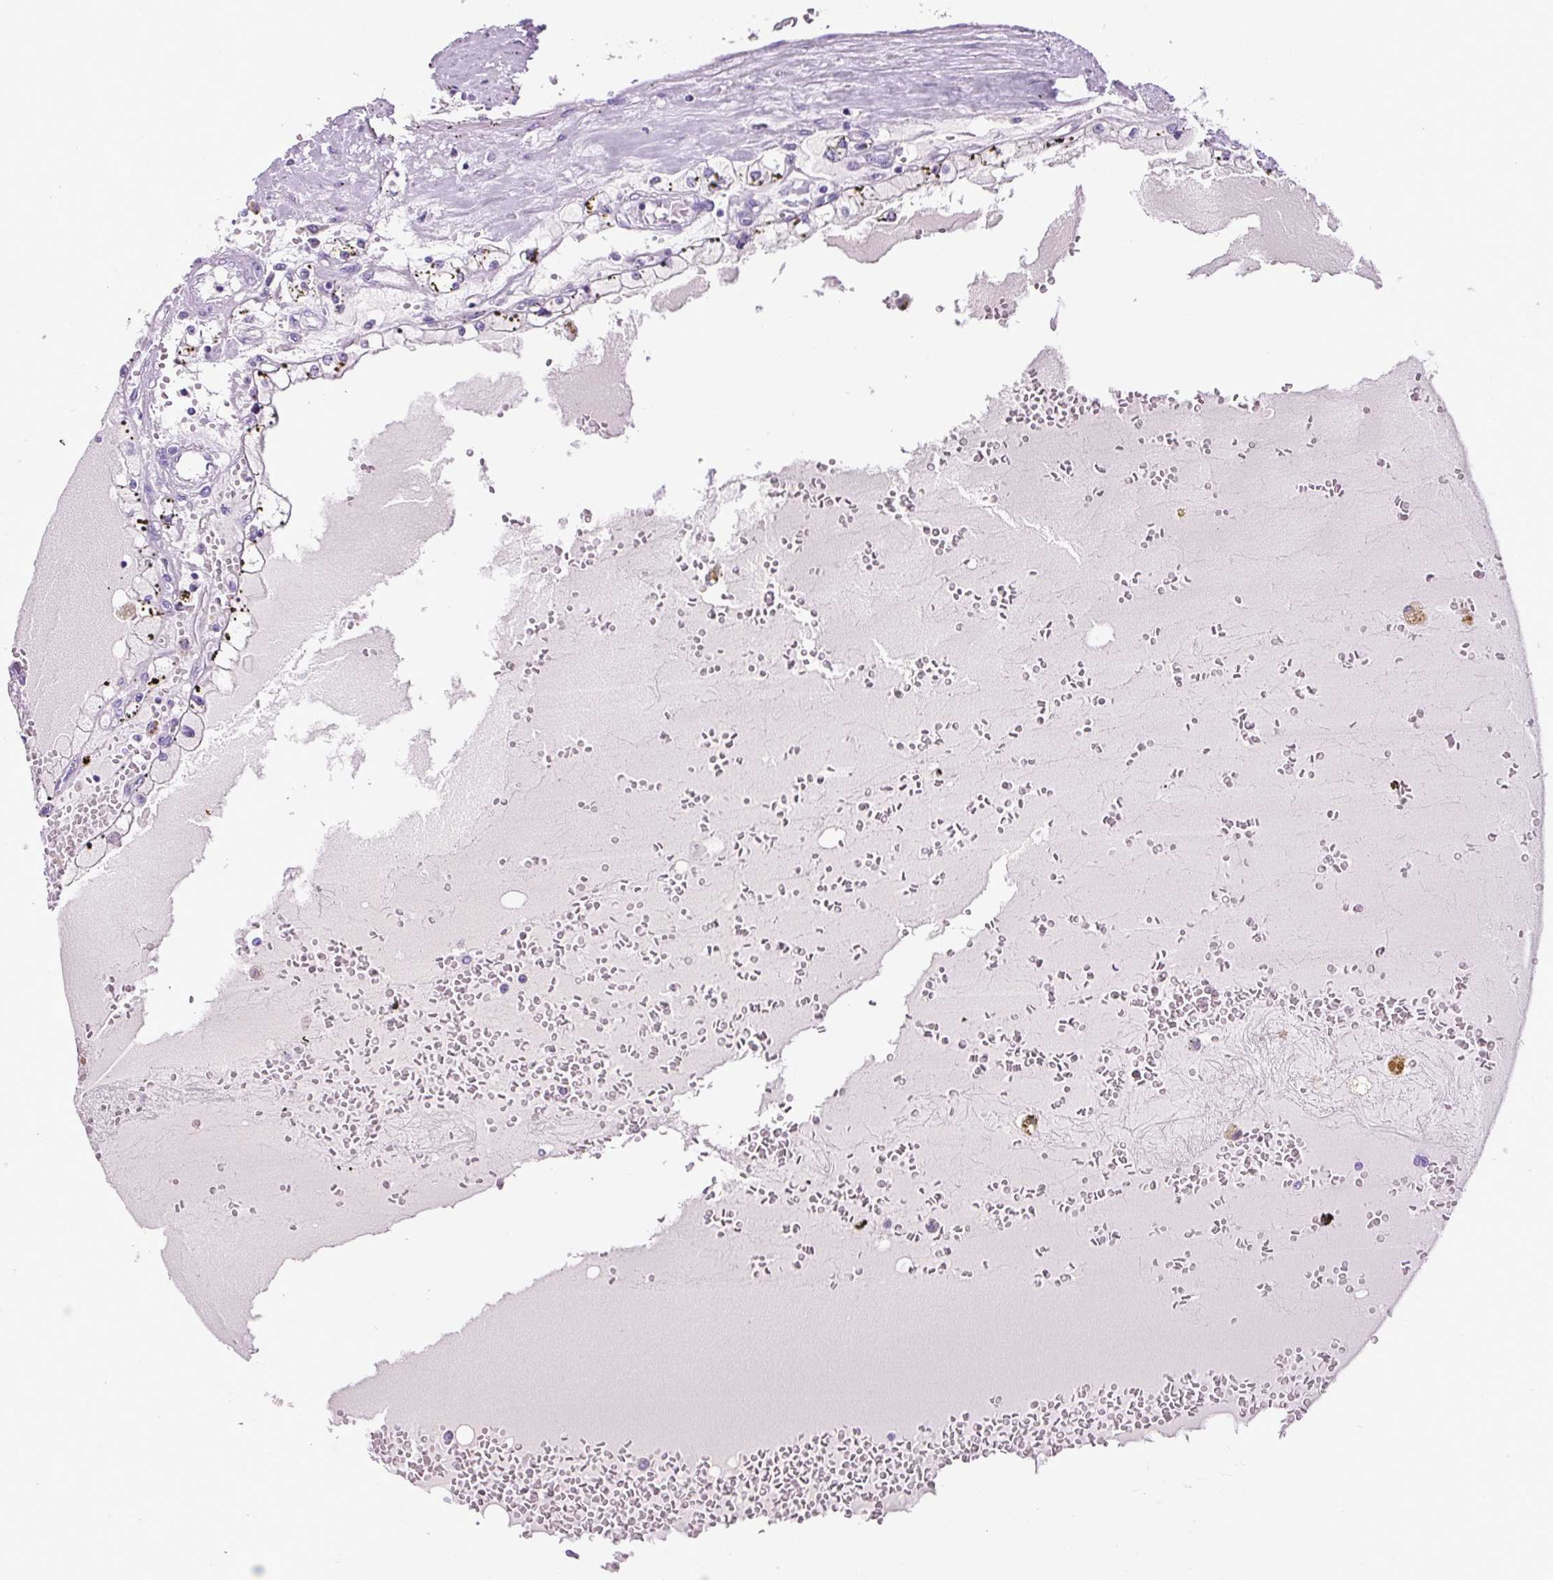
{"staining": {"intensity": "negative", "quantity": "none", "location": "none"}, "tissue": "renal cancer", "cell_type": "Tumor cells", "image_type": "cancer", "snomed": [{"axis": "morphology", "description": "Adenocarcinoma, NOS"}, {"axis": "topography", "description": "Kidney"}], "caption": "Immunohistochemical staining of adenocarcinoma (renal) shows no significant expression in tumor cells.", "gene": "SP8", "patient": {"sex": "male", "age": 56}}